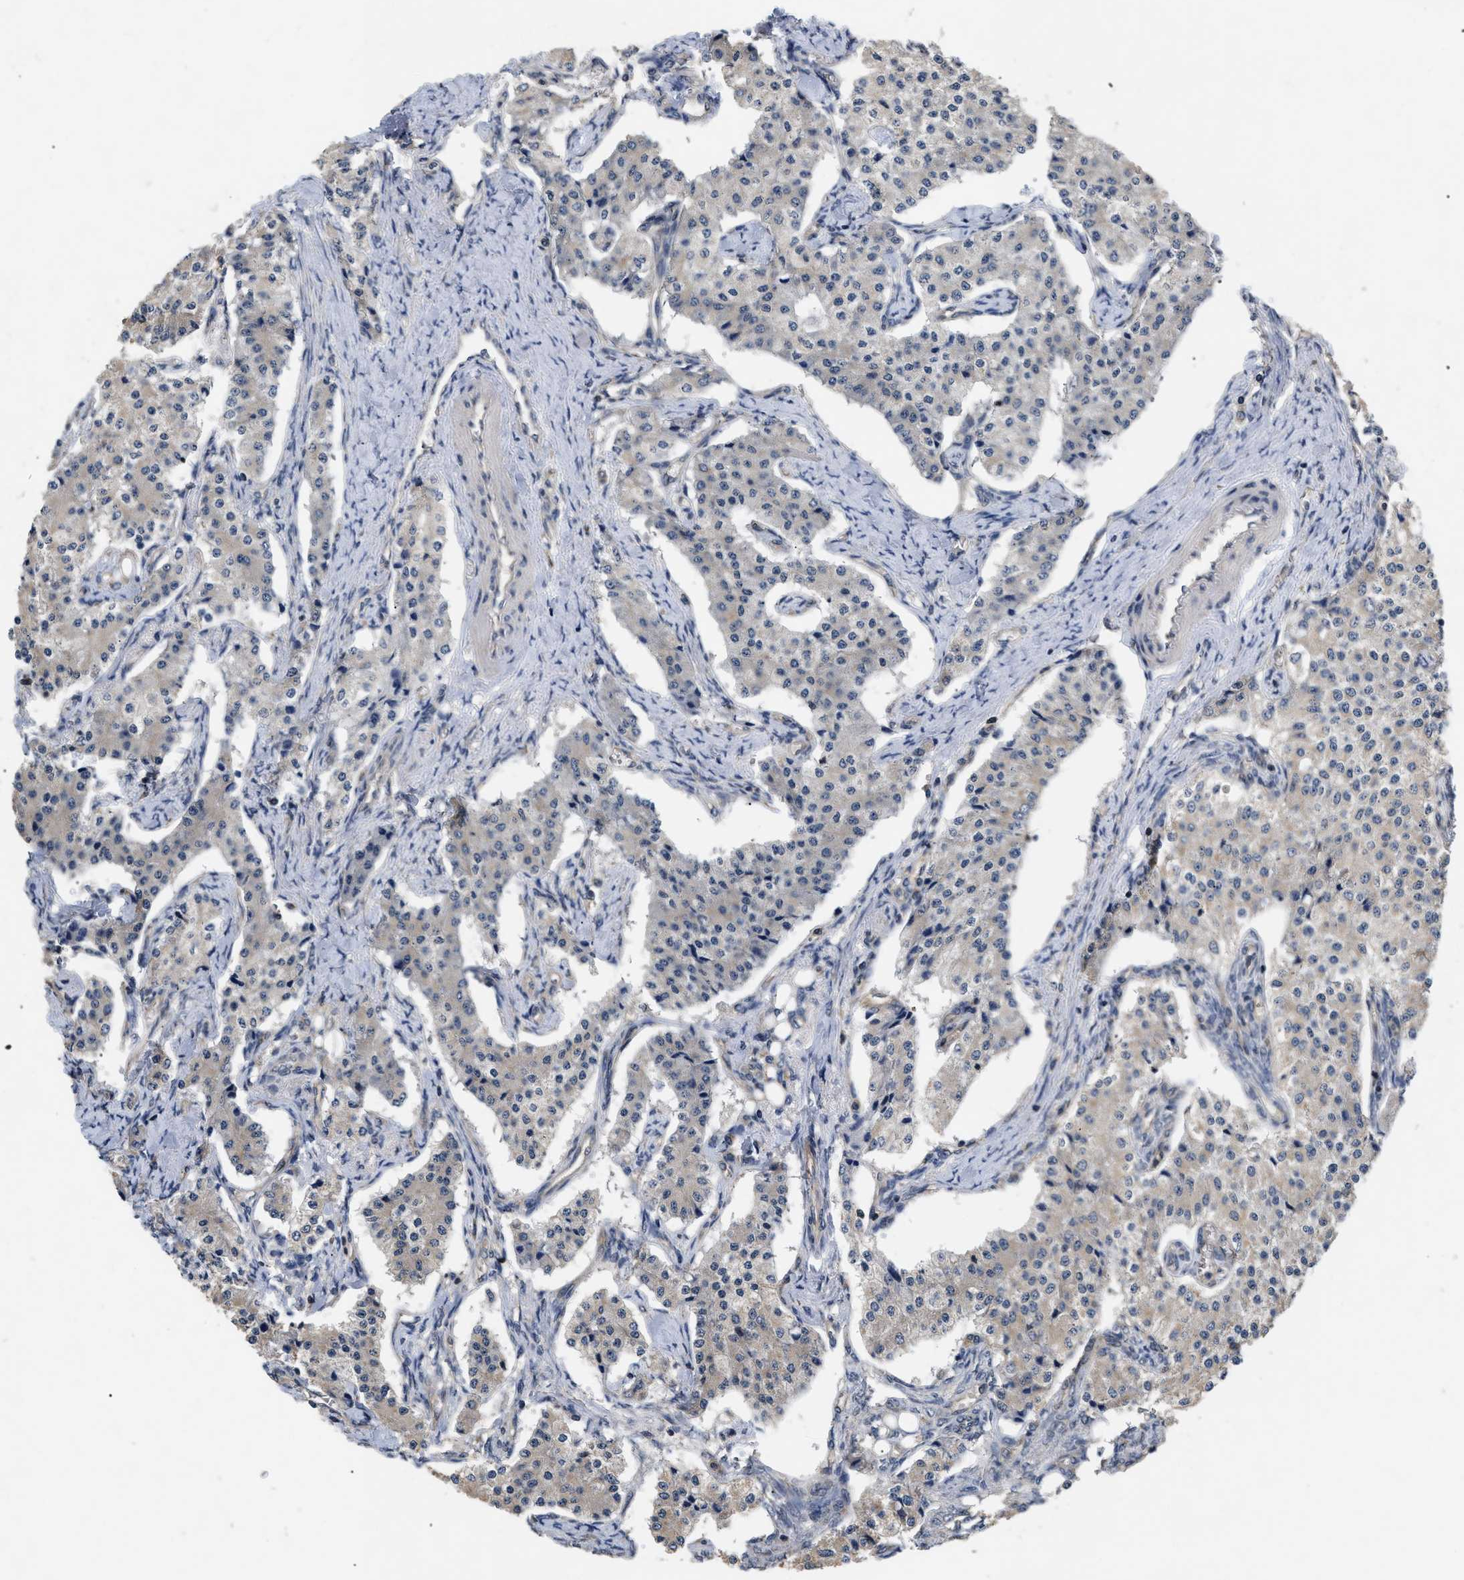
{"staining": {"intensity": "weak", "quantity": "<25%", "location": "cytoplasmic/membranous"}, "tissue": "carcinoid", "cell_type": "Tumor cells", "image_type": "cancer", "snomed": [{"axis": "morphology", "description": "Carcinoid, malignant, NOS"}, {"axis": "topography", "description": "Colon"}], "caption": "Malignant carcinoid was stained to show a protein in brown. There is no significant expression in tumor cells.", "gene": "HMGCR", "patient": {"sex": "female", "age": 52}}